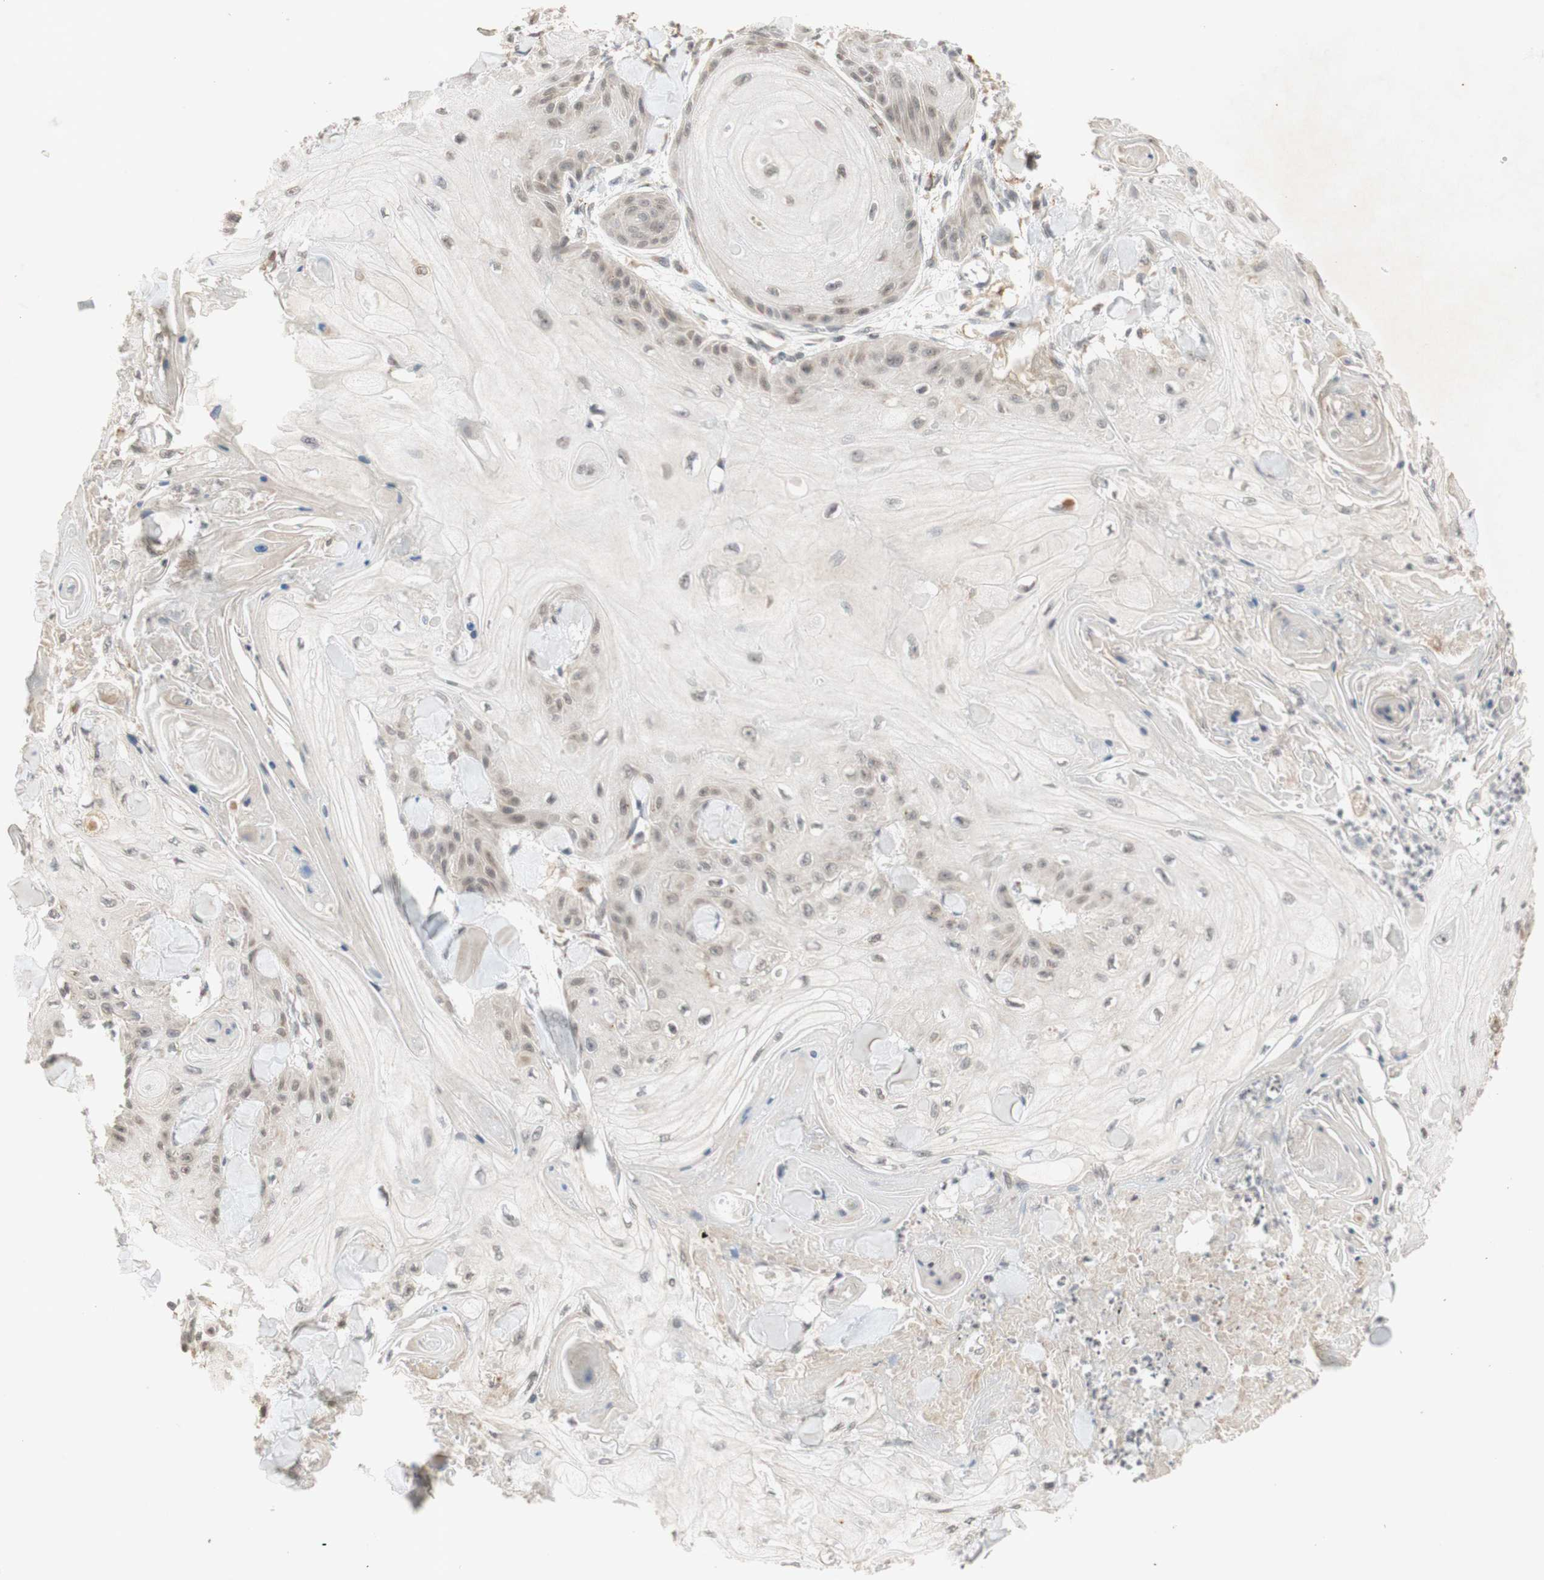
{"staining": {"intensity": "negative", "quantity": "none", "location": "none"}, "tissue": "skin cancer", "cell_type": "Tumor cells", "image_type": "cancer", "snomed": [{"axis": "morphology", "description": "Squamous cell carcinoma, NOS"}, {"axis": "topography", "description": "Skin"}], "caption": "A histopathology image of human skin squamous cell carcinoma is negative for staining in tumor cells.", "gene": "GLI1", "patient": {"sex": "male", "age": 74}}